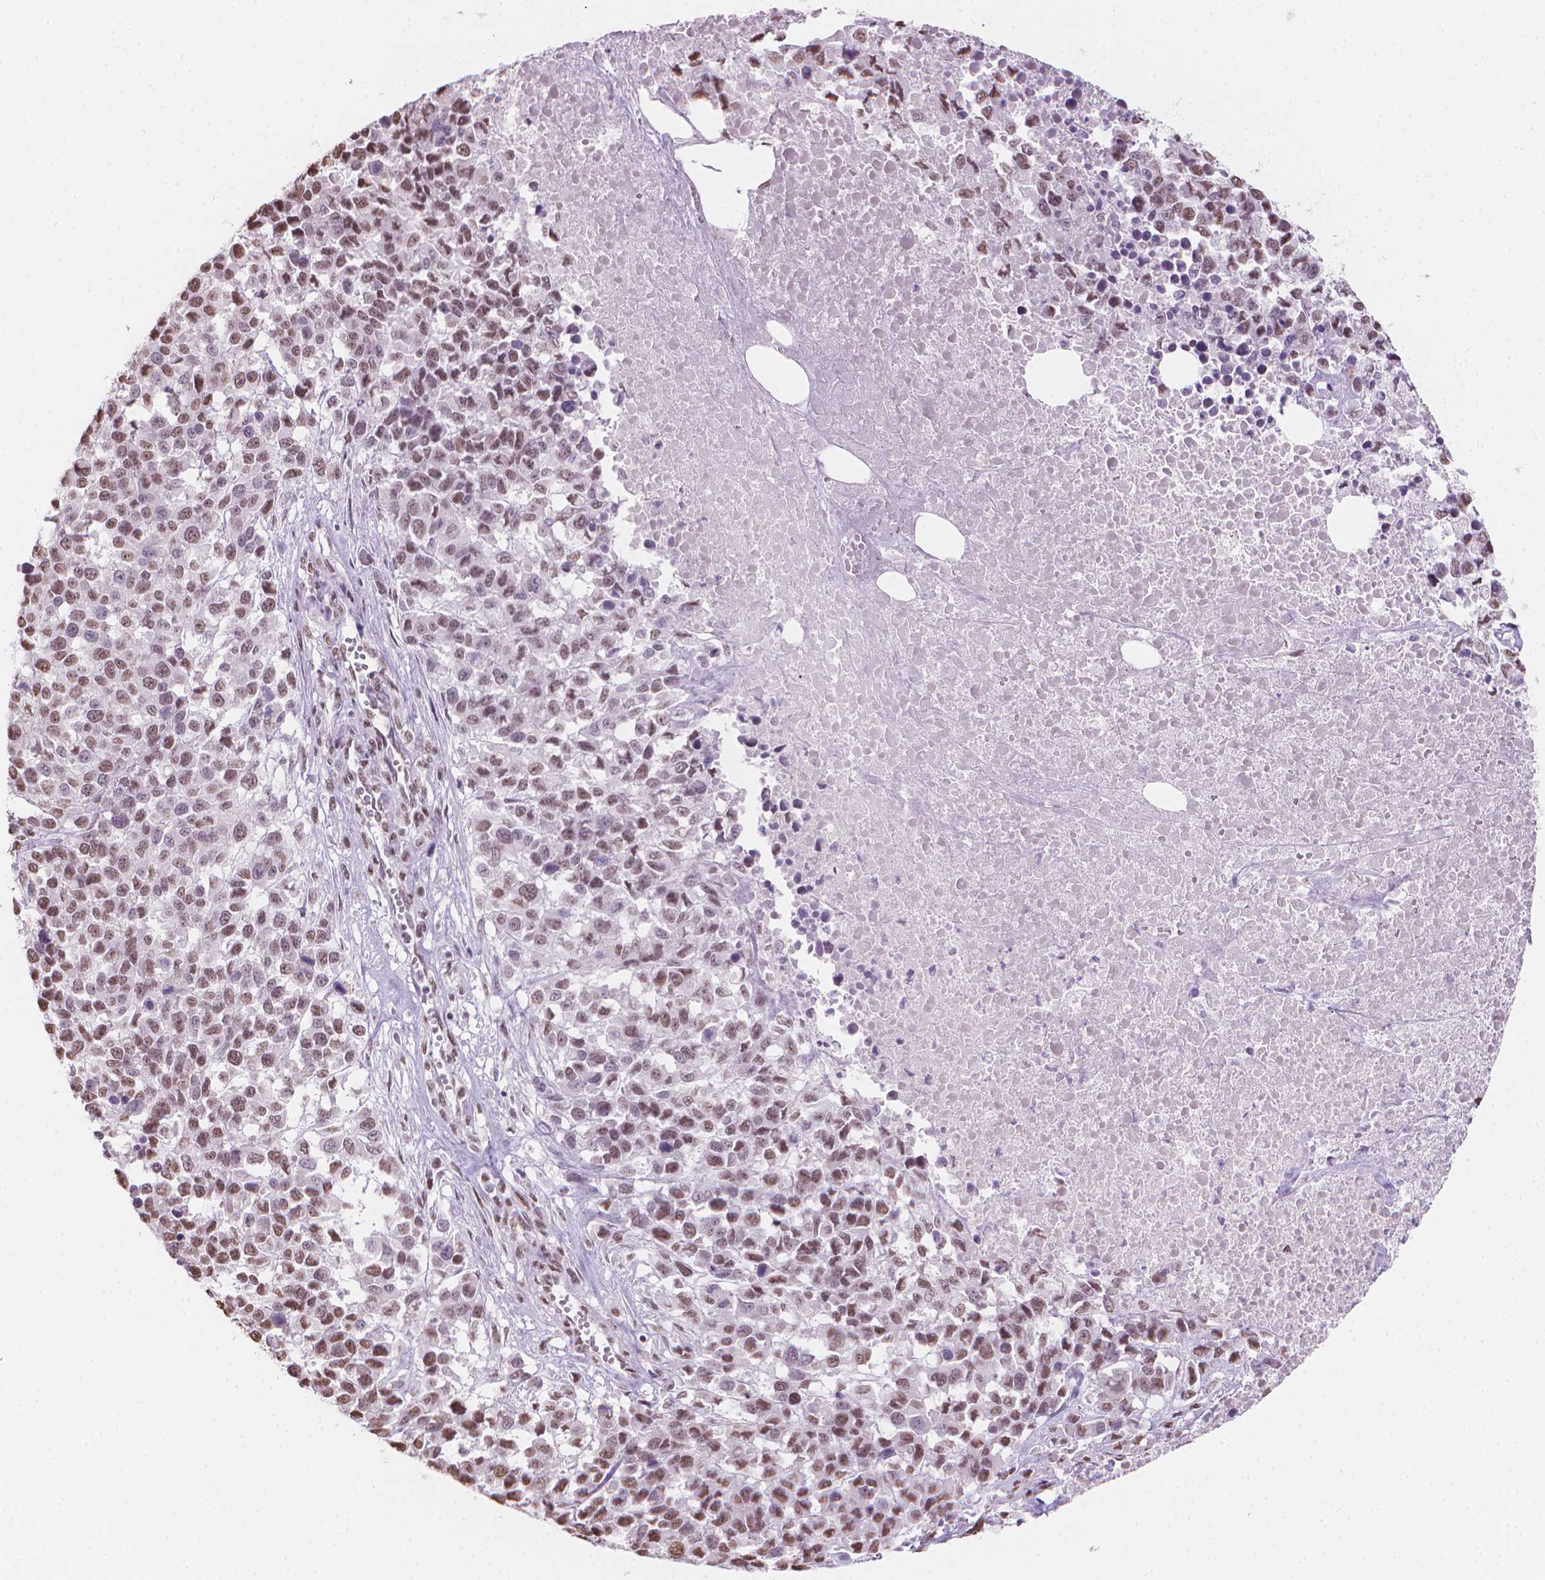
{"staining": {"intensity": "moderate", "quantity": ">75%", "location": "nuclear"}, "tissue": "melanoma", "cell_type": "Tumor cells", "image_type": "cancer", "snomed": [{"axis": "morphology", "description": "Malignant melanoma, Metastatic site"}, {"axis": "topography", "description": "Skin"}], "caption": "IHC of melanoma exhibits medium levels of moderate nuclear positivity in approximately >75% of tumor cells. The staining was performed using DAB (3,3'-diaminobenzidine), with brown indicating positive protein expression. Nuclei are stained blue with hematoxylin.", "gene": "PIAS2", "patient": {"sex": "male", "age": 84}}